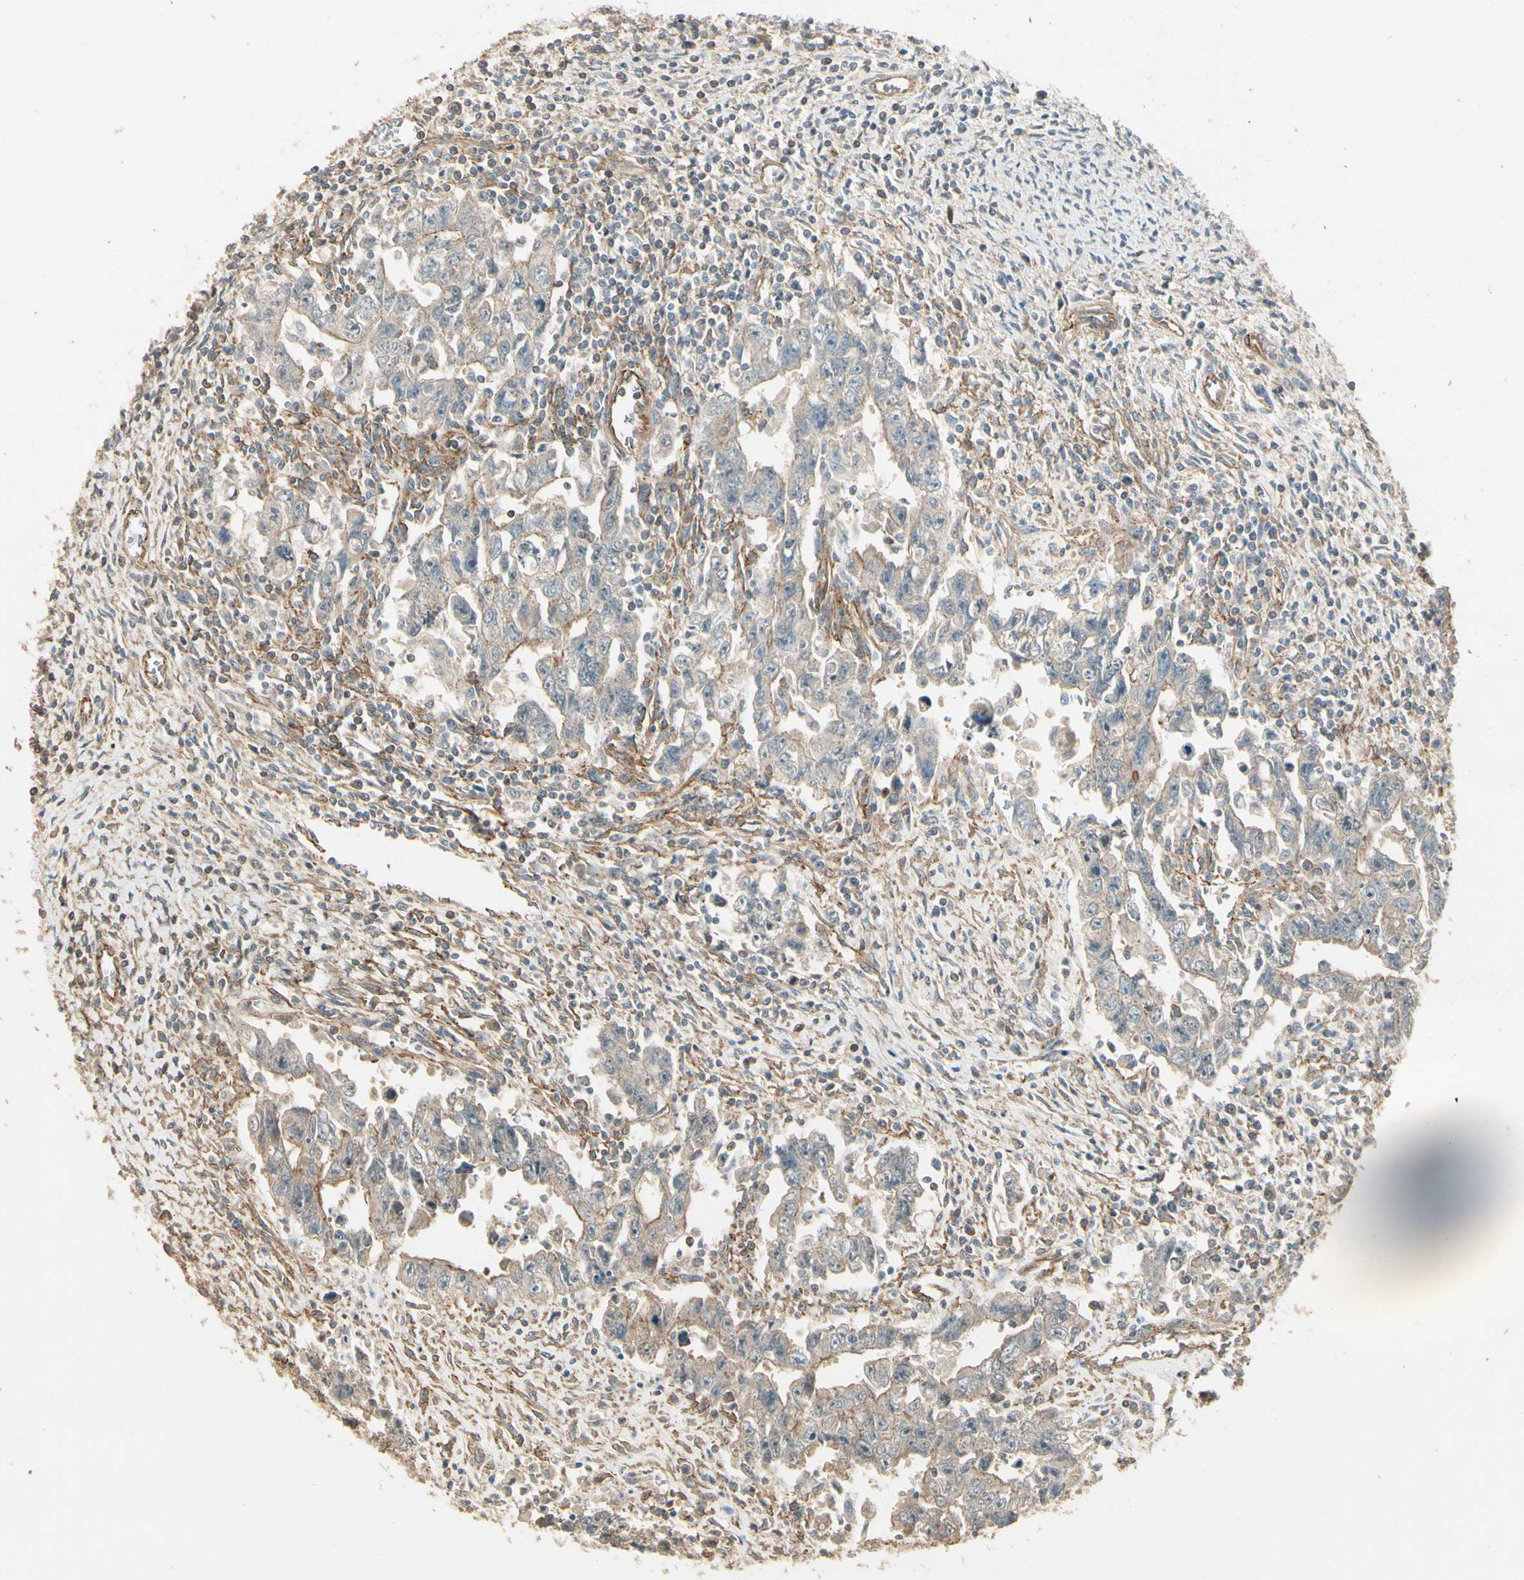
{"staining": {"intensity": "moderate", "quantity": "<25%", "location": "cytoplasmic/membranous"}, "tissue": "testis cancer", "cell_type": "Tumor cells", "image_type": "cancer", "snomed": [{"axis": "morphology", "description": "Carcinoma, Embryonal, NOS"}, {"axis": "topography", "description": "Testis"}], "caption": "Immunohistochemical staining of testis cancer (embryonal carcinoma) displays moderate cytoplasmic/membranous protein expression in about <25% of tumor cells.", "gene": "RNF180", "patient": {"sex": "male", "age": 28}}